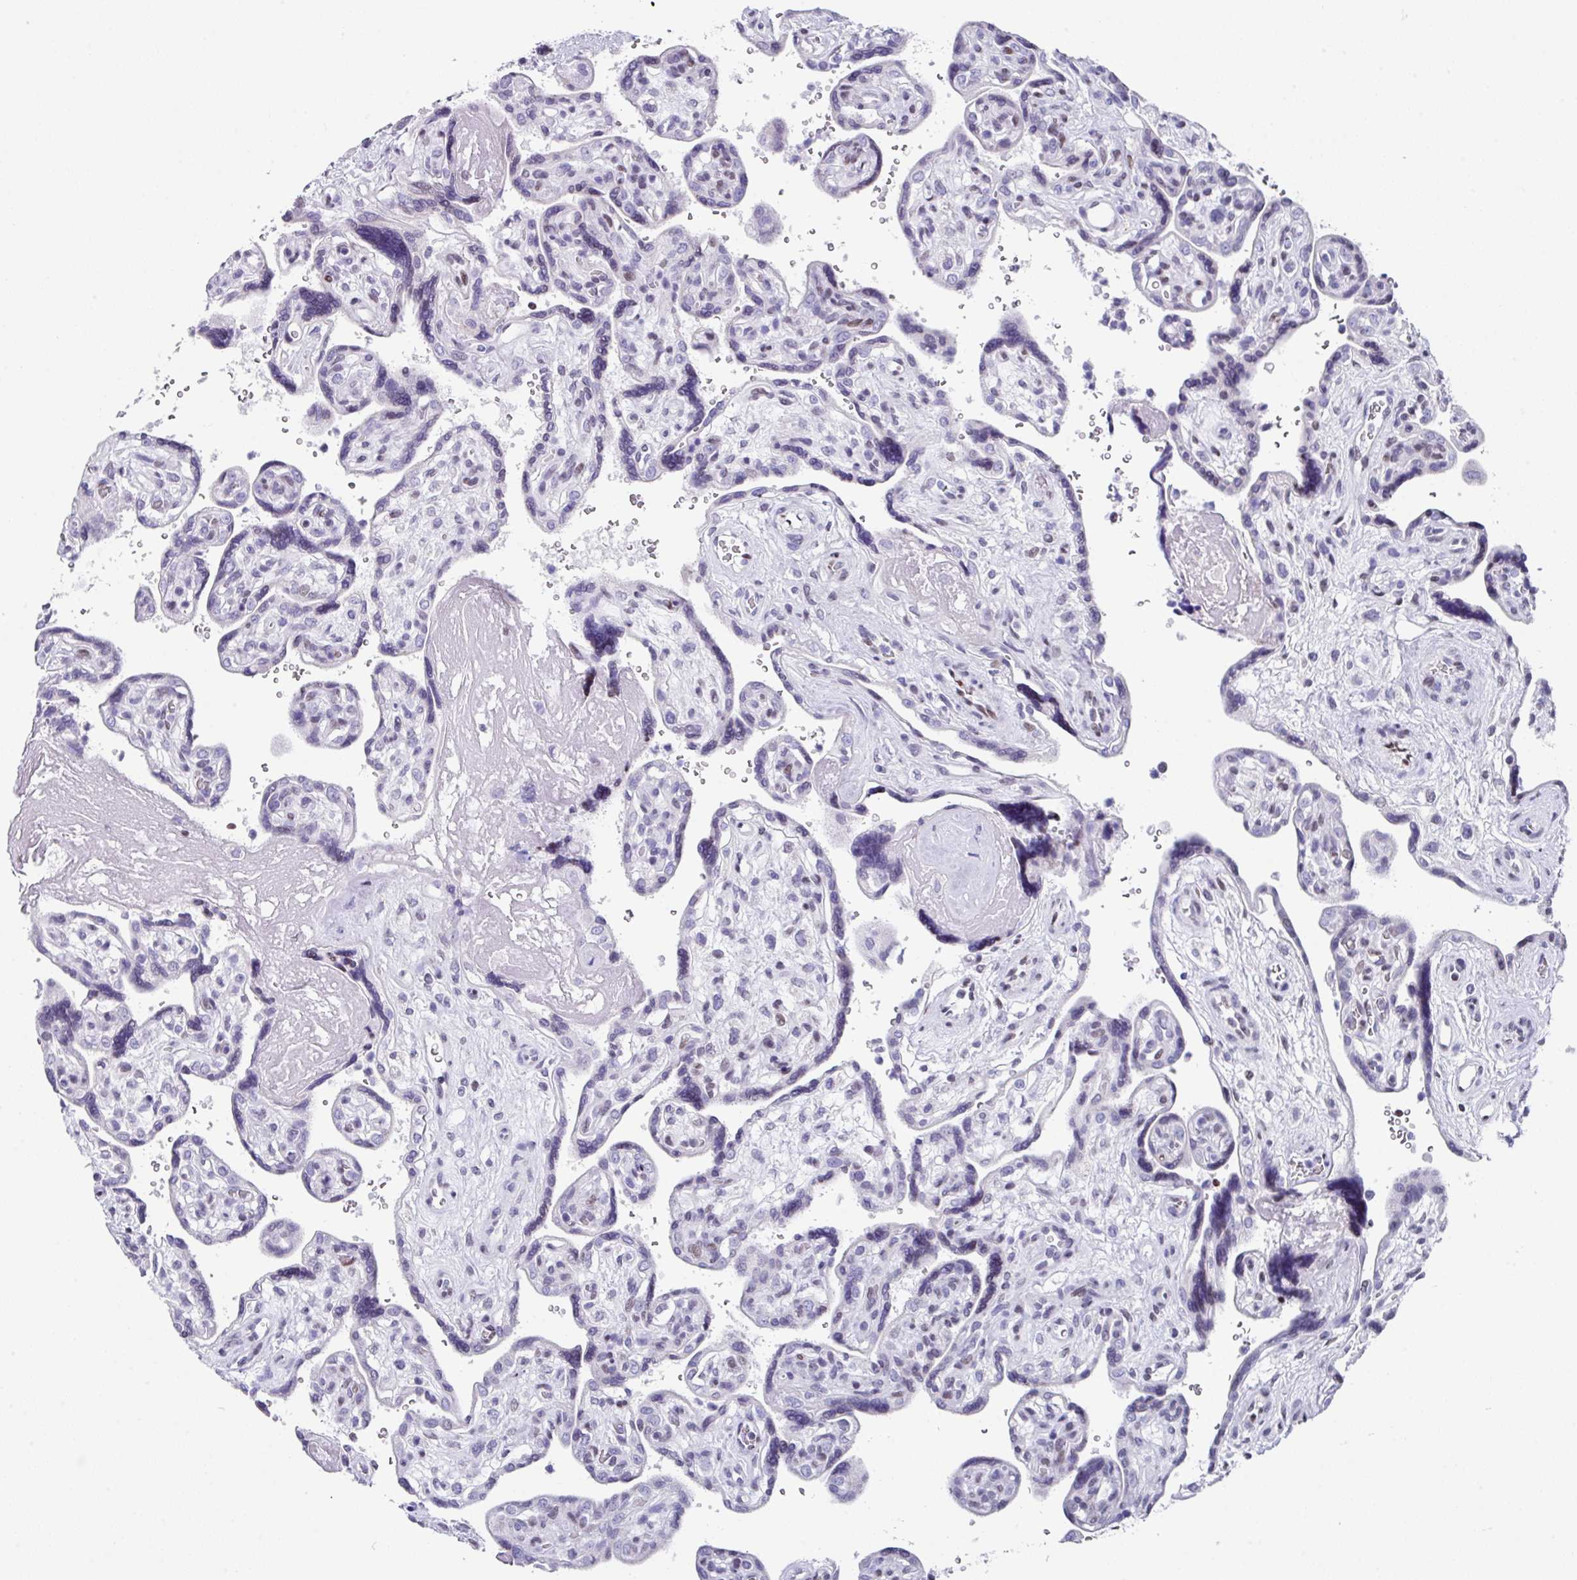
{"staining": {"intensity": "strong", "quantity": "25%-75%", "location": "nuclear"}, "tissue": "placenta", "cell_type": "Decidual cells", "image_type": "normal", "snomed": [{"axis": "morphology", "description": "Normal tissue, NOS"}, {"axis": "topography", "description": "Placenta"}], "caption": "This image displays immunohistochemistry staining of benign placenta, with high strong nuclear positivity in about 25%-75% of decidual cells.", "gene": "TCF3", "patient": {"sex": "female", "age": 39}}